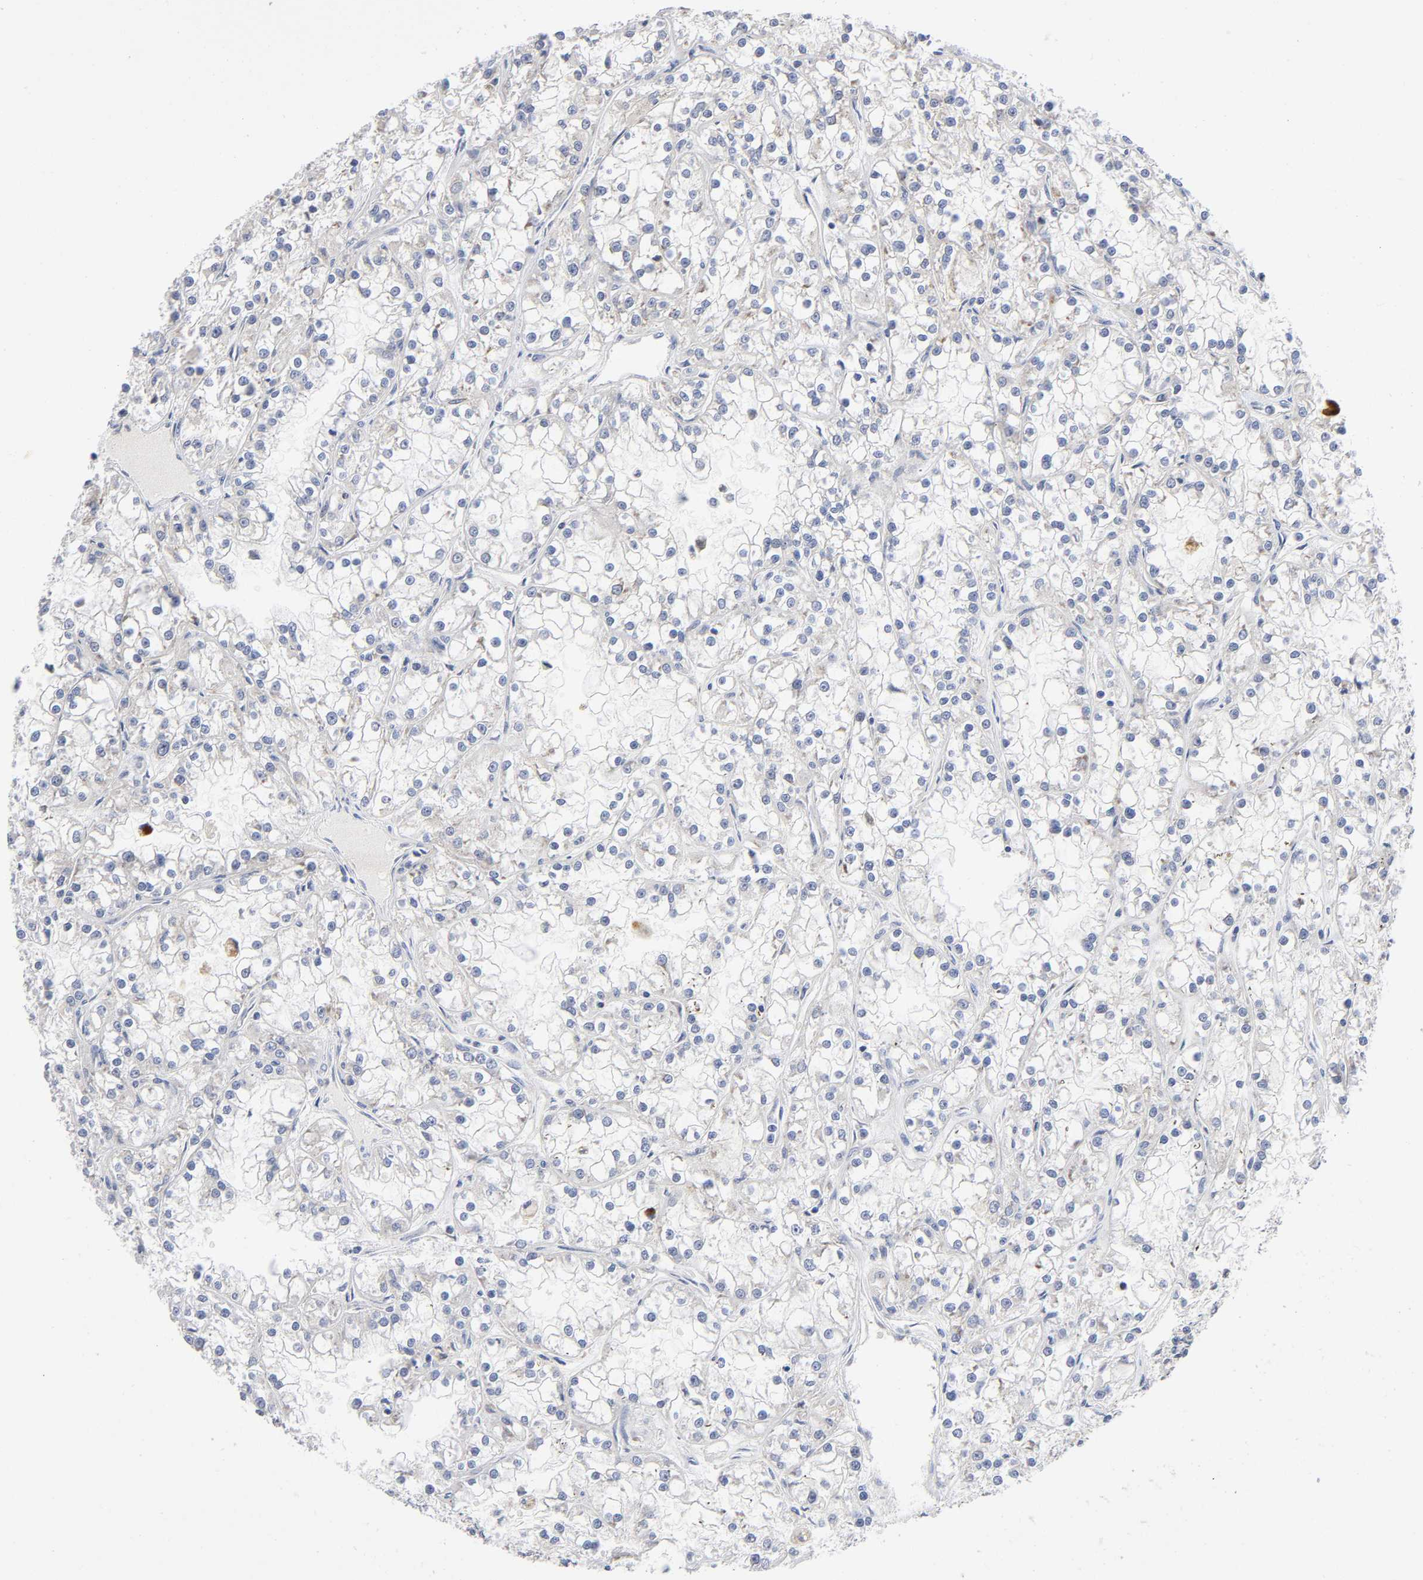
{"staining": {"intensity": "weak", "quantity": "<25%", "location": "cytoplasmic/membranous"}, "tissue": "renal cancer", "cell_type": "Tumor cells", "image_type": "cancer", "snomed": [{"axis": "morphology", "description": "Adenocarcinoma, NOS"}, {"axis": "topography", "description": "Kidney"}], "caption": "Immunohistochemistry of renal adenocarcinoma exhibits no staining in tumor cells. (Immunohistochemistry (ihc), brightfield microscopy, high magnification).", "gene": "EIF5", "patient": {"sex": "female", "age": 52}}